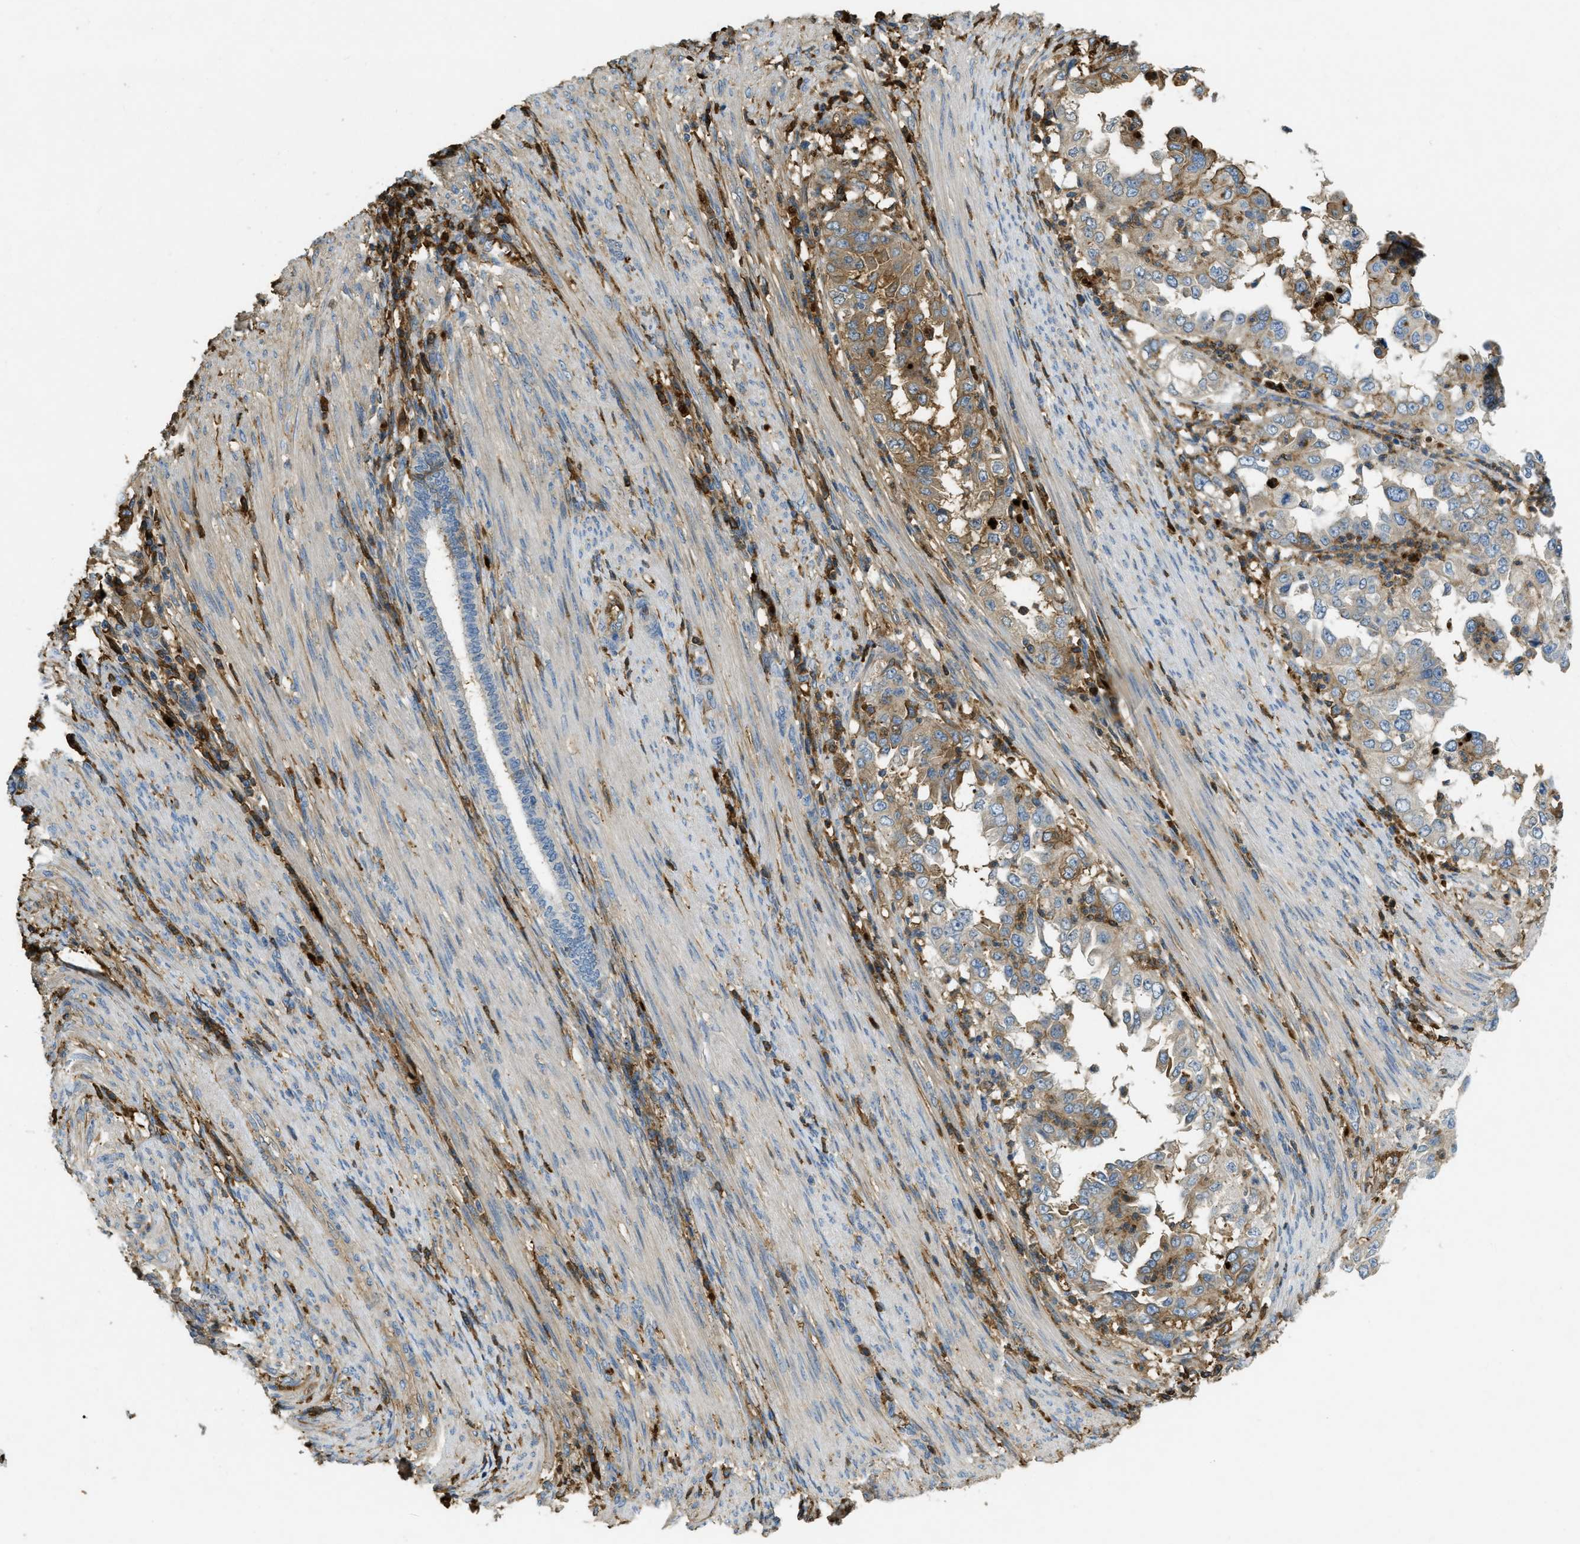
{"staining": {"intensity": "moderate", "quantity": ">75%", "location": "cytoplasmic/membranous"}, "tissue": "endometrial cancer", "cell_type": "Tumor cells", "image_type": "cancer", "snomed": [{"axis": "morphology", "description": "Adenocarcinoma, NOS"}, {"axis": "topography", "description": "Endometrium"}], "caption": "A high-resolution image shows immunohistochemistry staining of adenocarcinoma (endometrial), which reveals moderate cytoplasmic/membranous staining in about >75% of tumor cells. (DAB (3,3'-diaminobenzidine) IHC with brightfield microscopy, high magnification).", "gene": "PRTN3", "patient": {"sex": "female", "age": 85}}